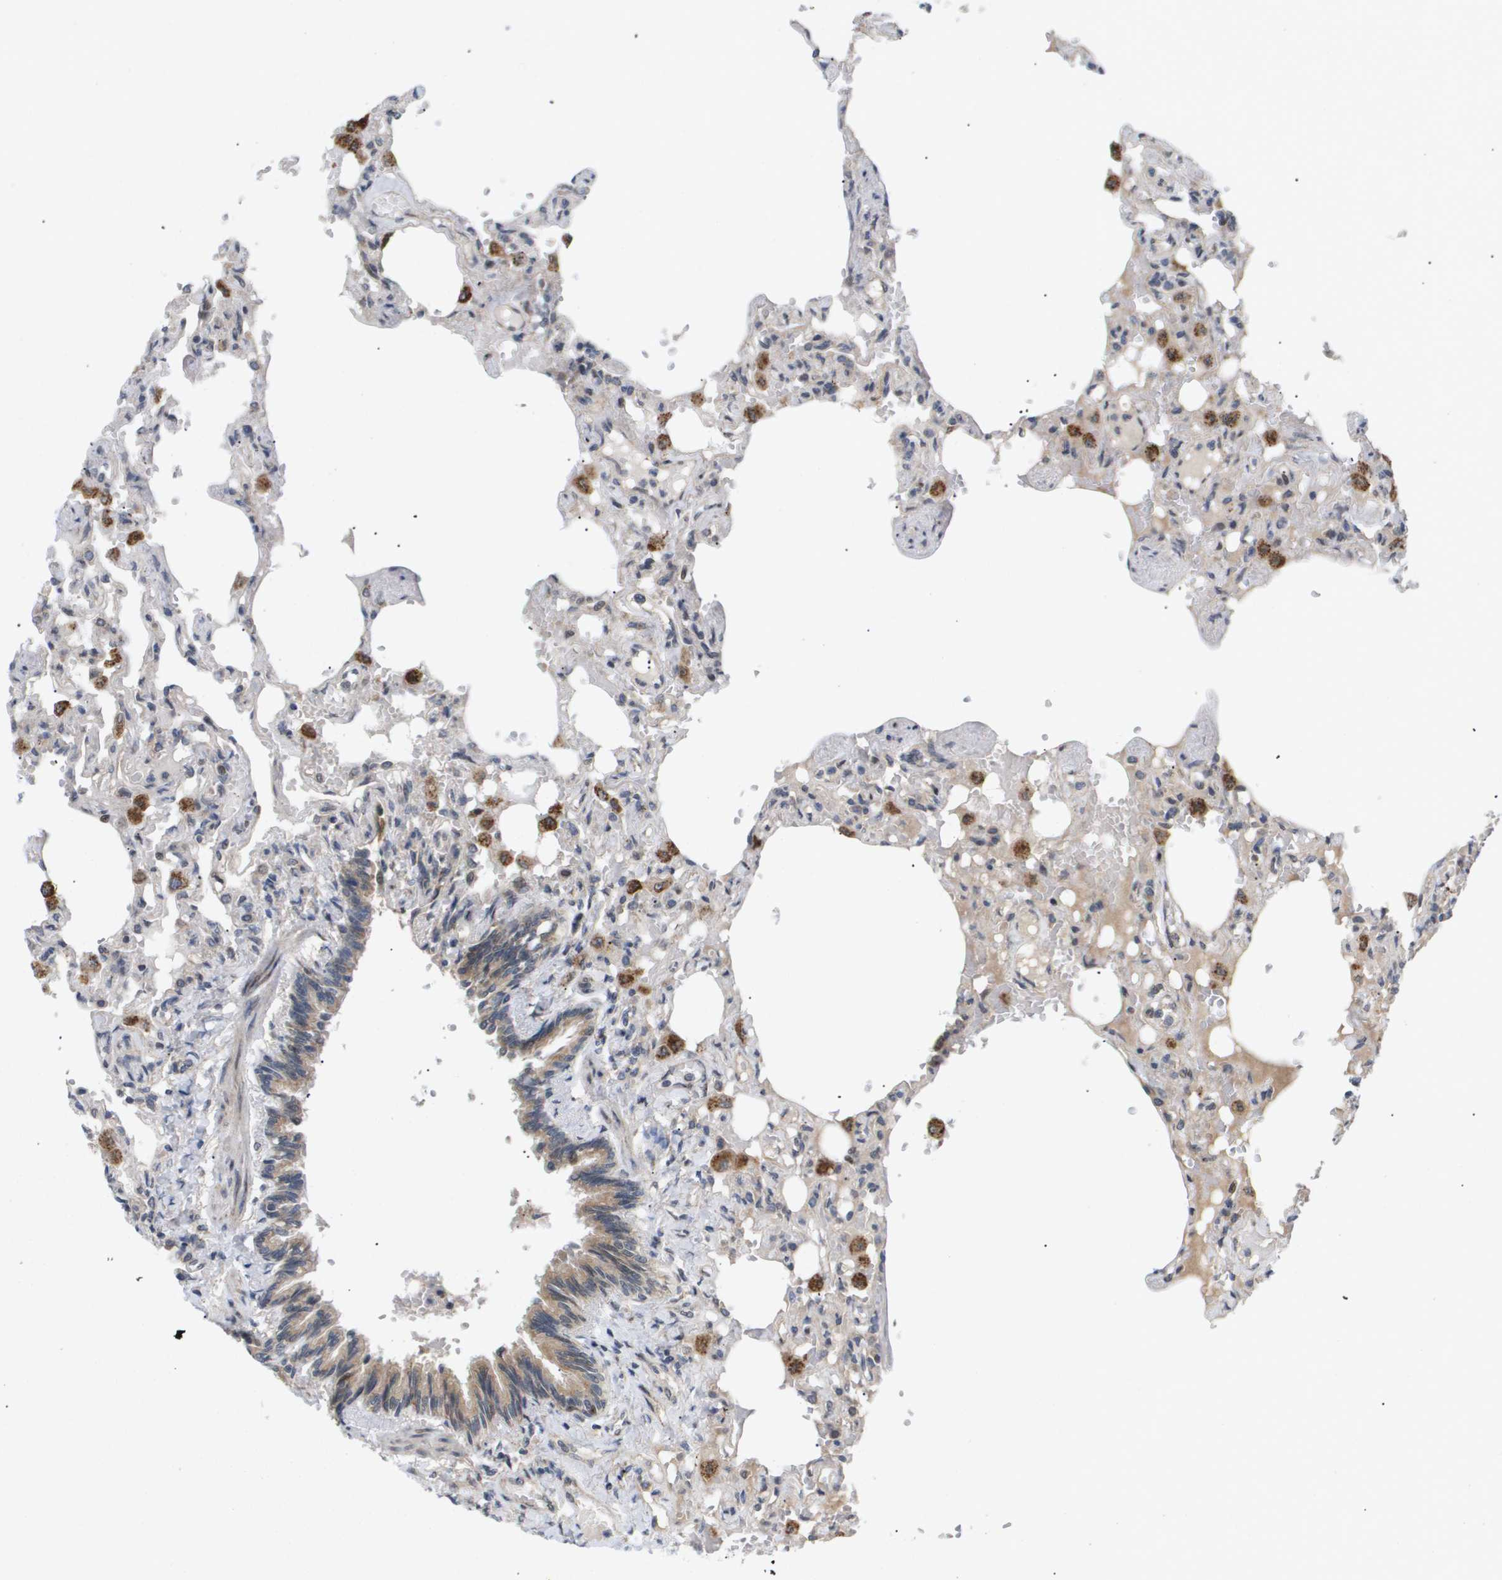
{"staining": {"intensity": "weak", "quantity": ">75%", "location": "cytoplasmic/membranous"}, "tissue": "lung", "cell_type": "Alveolar cells", "image_type": "normal", "snomed": [{"axis": "morphology", "description": "Normal tissue, NOS"}, {"axis": "topography", "description": "Lung"}], "caption": "Protein staining displays weak cytoplasmic/membranous positivity in approximately >75% of alveolar cells in normal lung. (DAB (3,3'-diaminobenzidine) IHC, brown staining for protein, blue staining for nuclei).", "gene": "PDGFB", "patient": {"sex": "male", "age": 21}}